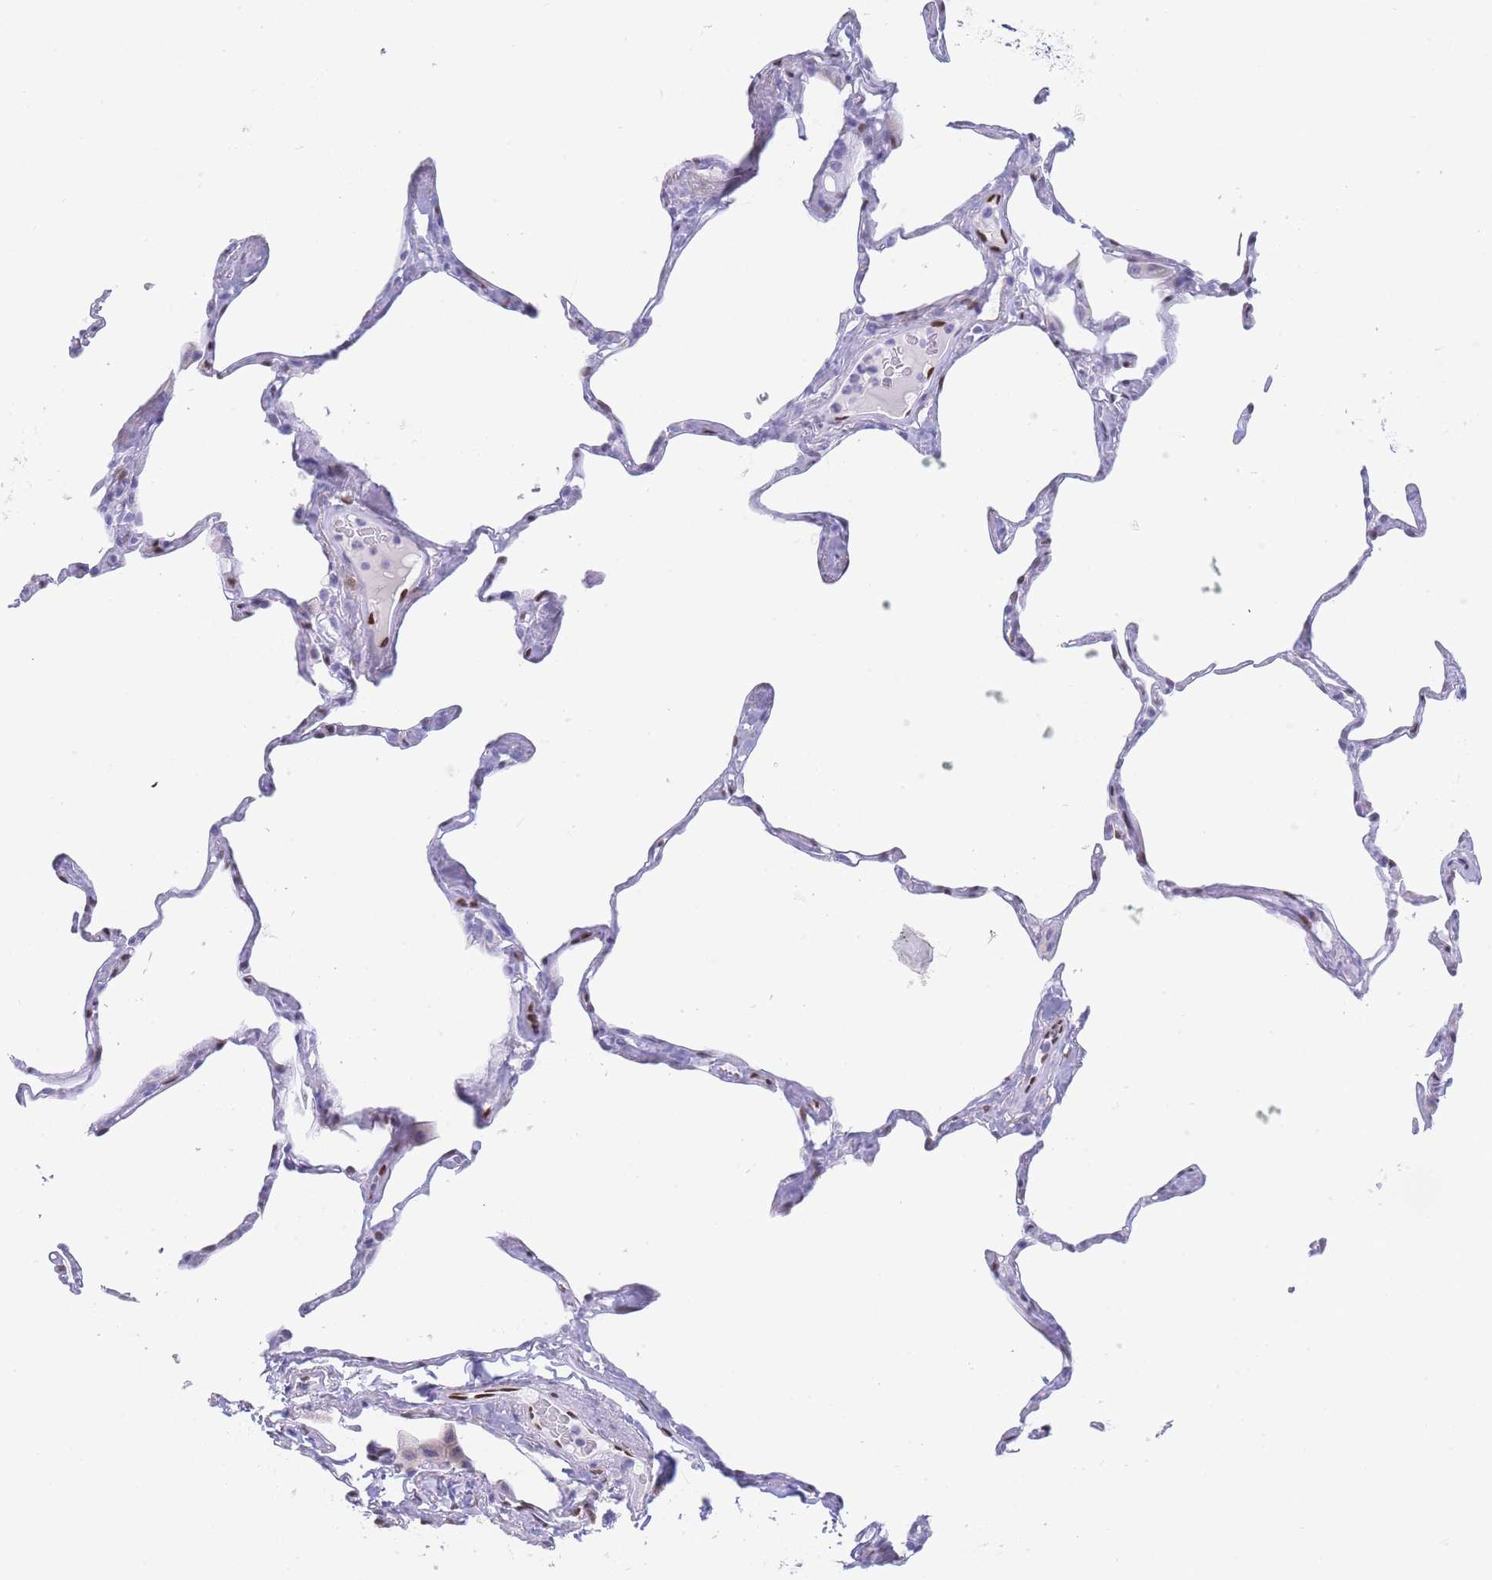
{"staining": {"intensity": "negative", "quantity": "none", "location": "none"}, "tissue": "lung", "cell_type": "Alveolar cells", "image_type": "normal", "snomed": [{"axis": "morphology", "description": "Normal tissue, NOS"}, {"axis": "topography", "description": "Lung"}], "caption": "Immunohistochemistry micrograph of benign lung: human lung stained with DAB demonstrates no significant protein expression in alveolar cells. The staining was performed using DAB (3,3'-diaminobenzidine) to visualize the protein expression in brown, while the nuclei were stained in blue with hematoxylin (Magnification: 20x).", "gene": "PSMB5", "patient": {"sex": "male", "age": 65}}